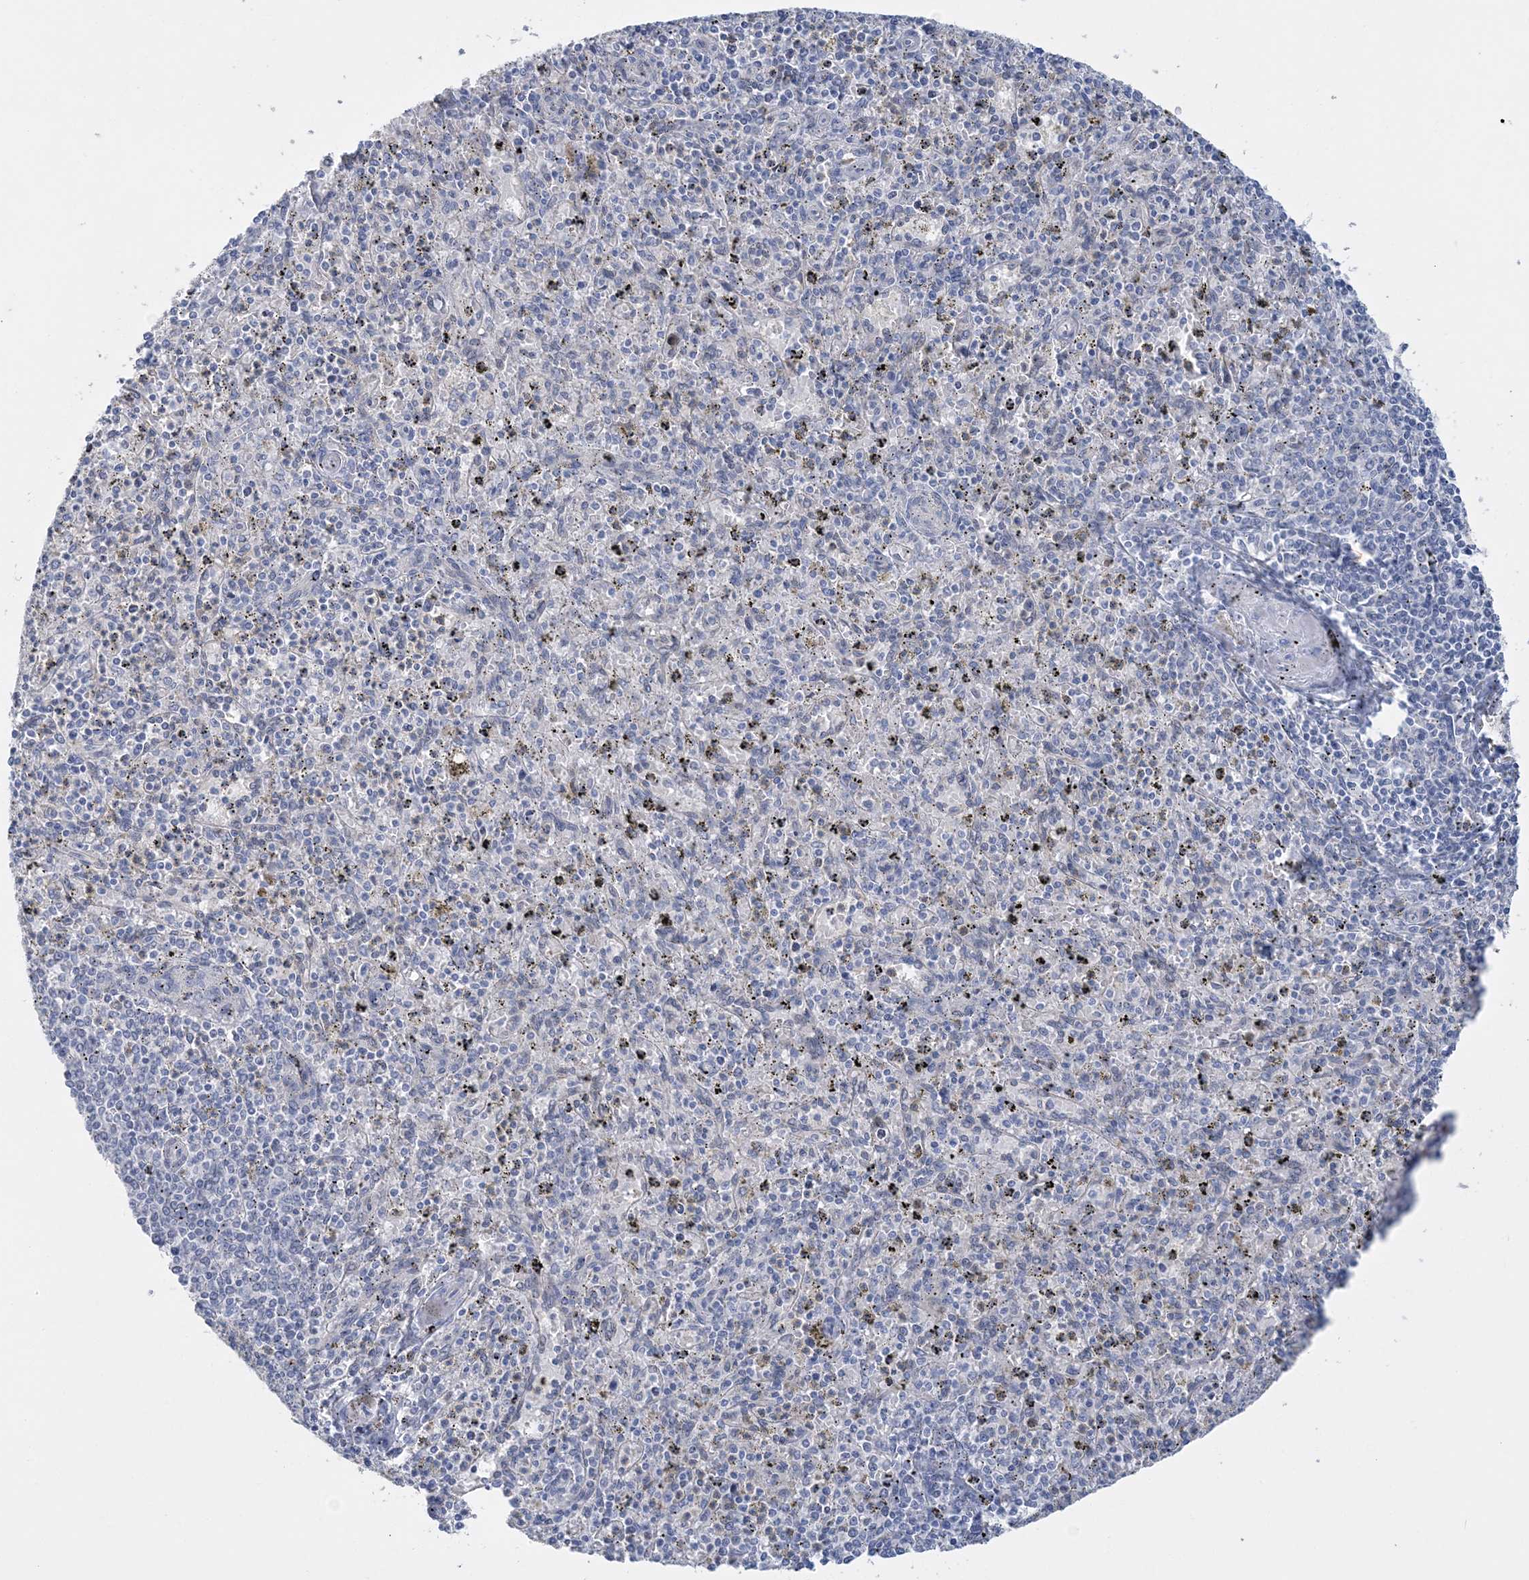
{"staining": {"intensity": "negative", "quantity": "none", "location": "none"}, "tissue": "spleen", "cell_type": "Cells in red pulp", "image_type": "normal", "snomed": [{"axis": "morphology", "description": "Normal tissue, NOS"}, {"axis": "topography", "description": "Spleen"}], "caption": "A micrograph of spleen stained for a protein displays no brown staining in cells in red pulp.", "gene": "ENSG00000288637", "patient": {"sex": "male", "age": 72}}